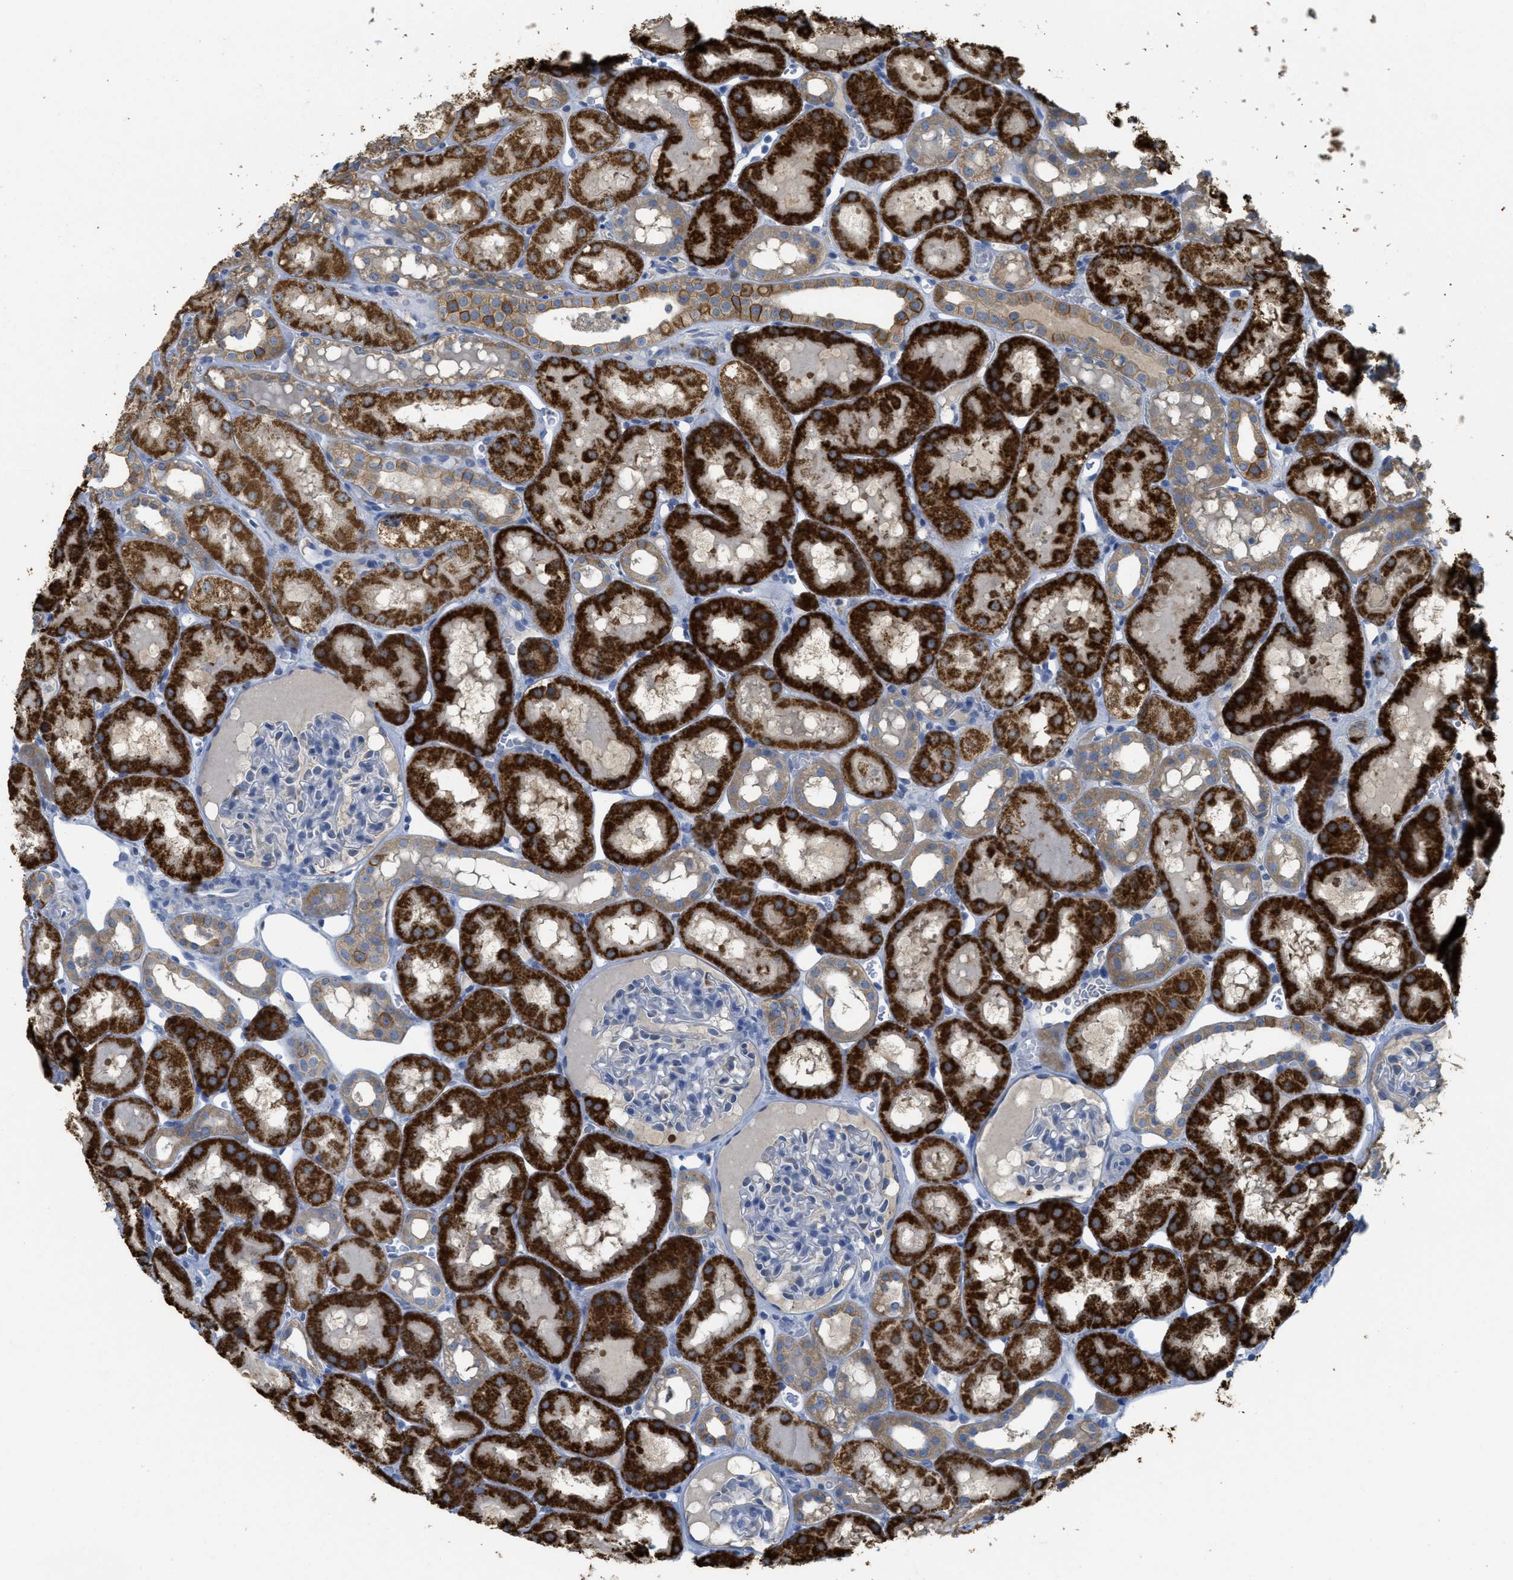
{"staining": {"intensity": "negative", "quantity": "none", "location": "none"}, "tissue": "kidney", "cell_type": "Cells in glomeruli", "image_type": "normal", "snomed": [{"axis": "morphology", "description": "Normal tissue, NOS"}, {"axis": "topography", "description": "Kidney"}, {"axis": "topography", "description": "Urinary bladder"}], "caption": "Immunohistochemistry (IHC) histopathology image of unremarkable kidney: kidney stained with DAB displays no significant protein positivity in cells in glomeruli.", "gene": "SFXN2", "patient": {"sex": "male", "age": 16}}